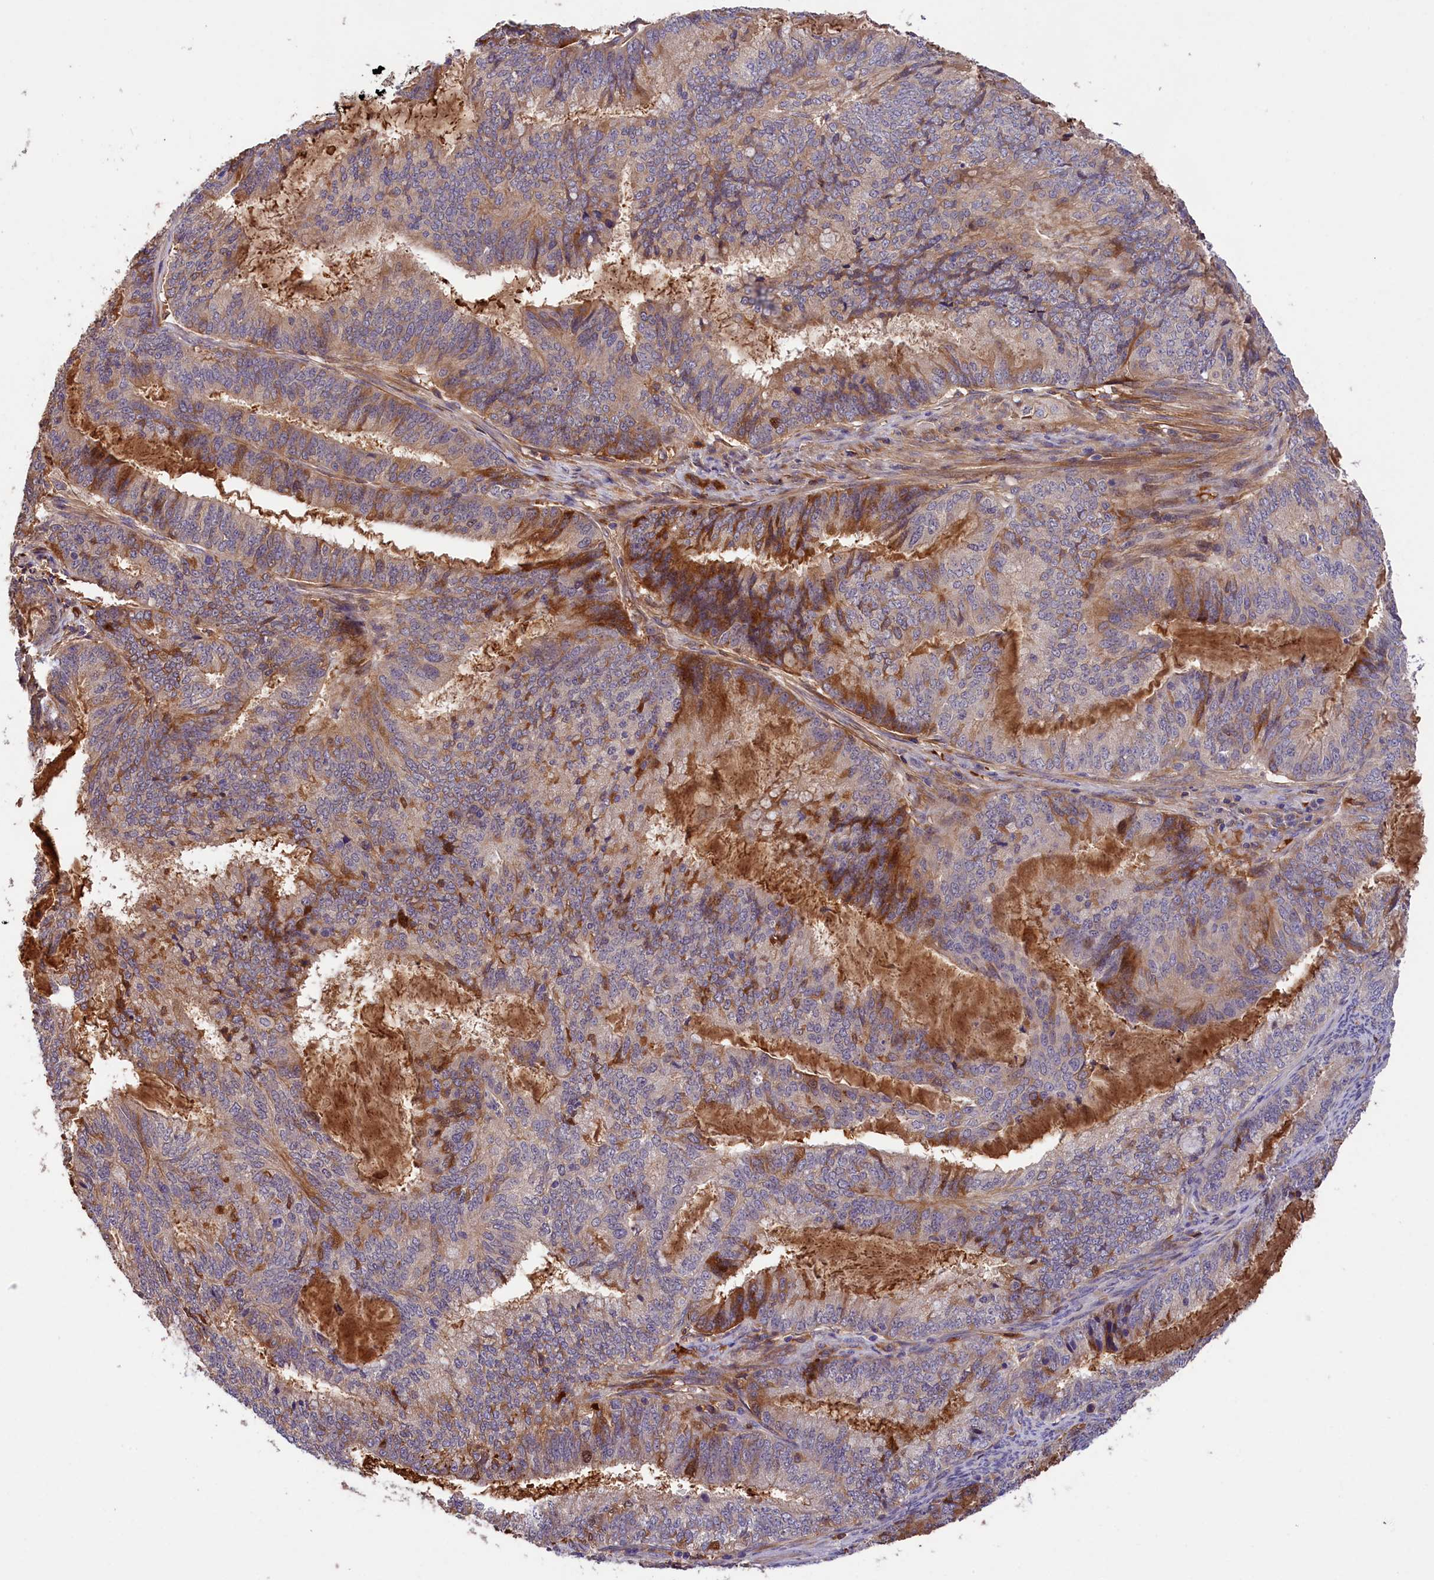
{"staining": {"intensity": "moderate", "quantity": "<25%", "location": "cytoplasmic/membranous"}, "tissue": "endometrial cancer", "cell_type": "Tumor cells", "image_type": "cancer", "snomed": [{"axis": "morphology", "description": "Adenocarcinoma, NOS"}, {"axis": "topography", "description": "Endometrium"}], "caption": "IHC staining of endometrial cancer, which exhibits low levels of moderate cytoplasmic/membranous expression in about <25% of tumor cells indicating moderate cytoplasmic/membranous protein positivity. The staining was performed using DAB (brown) for protein detection and nuclei were counterstained in hematoxylin (blue).", "gene": "PHAF1", "patient": {"sex": "female", "age": 51}}